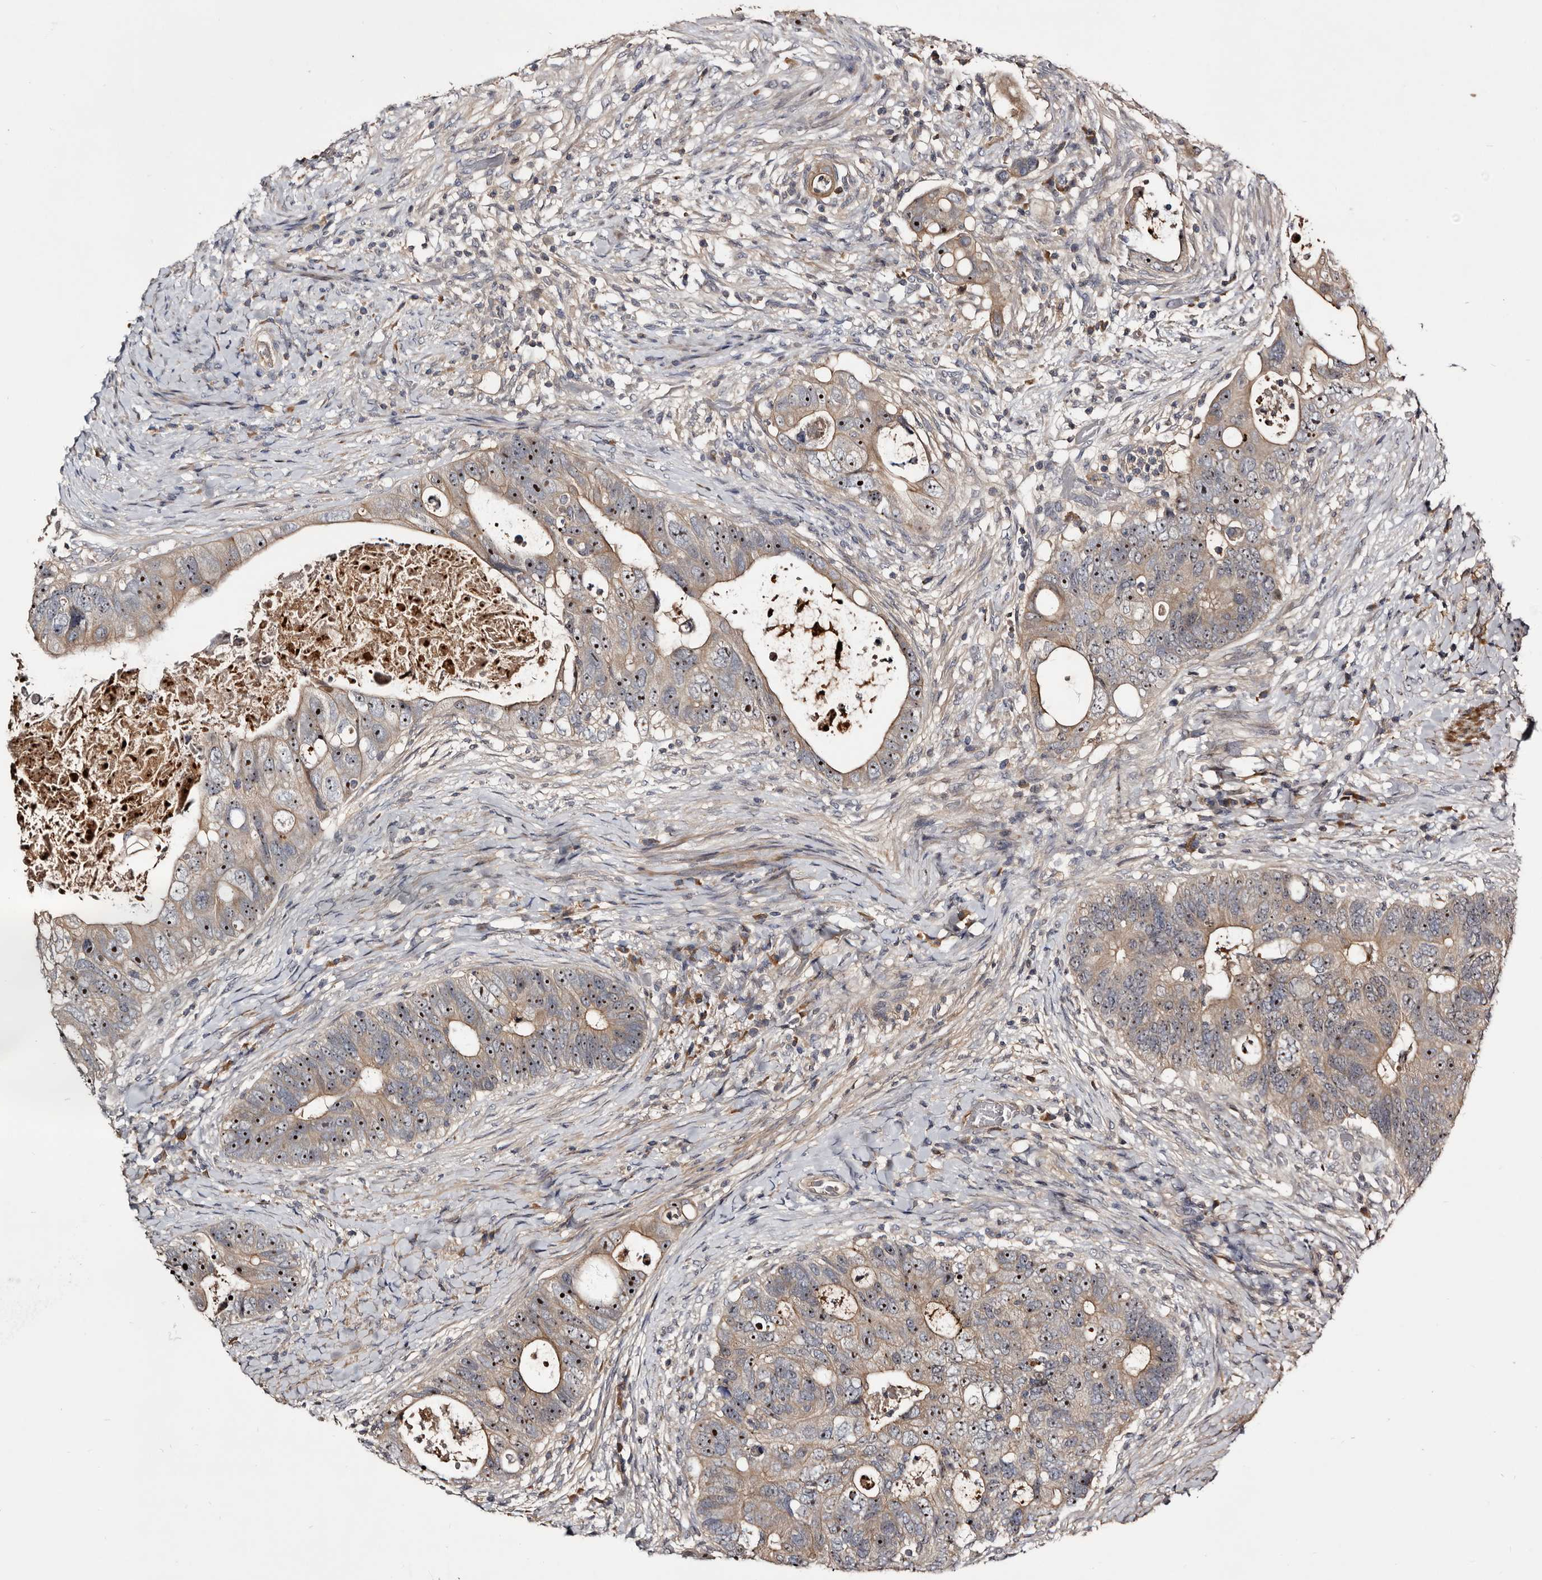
{"staining": {"intensity": "moderate", "quantity": ">75%", "location": "cytoplasmic/membranous,nuclear"}, "tissue": "colorectal cancer", "cell_type": "Tumor cells", "image_type": "cancer", "snomed": [{"axis": "morphology", "description": "Adenocarcinoma, NOS"}, {"axis": "topography", "description": "Rectum"}], "caption": "Colorectal adenocarcinoma tissue exhibits moderate cytoplasmic/membranous and nuclear positivity in approximately >75% of tumor cells", "gene": "TTC39A", "patient": {"sex": "male", "age": 59}}